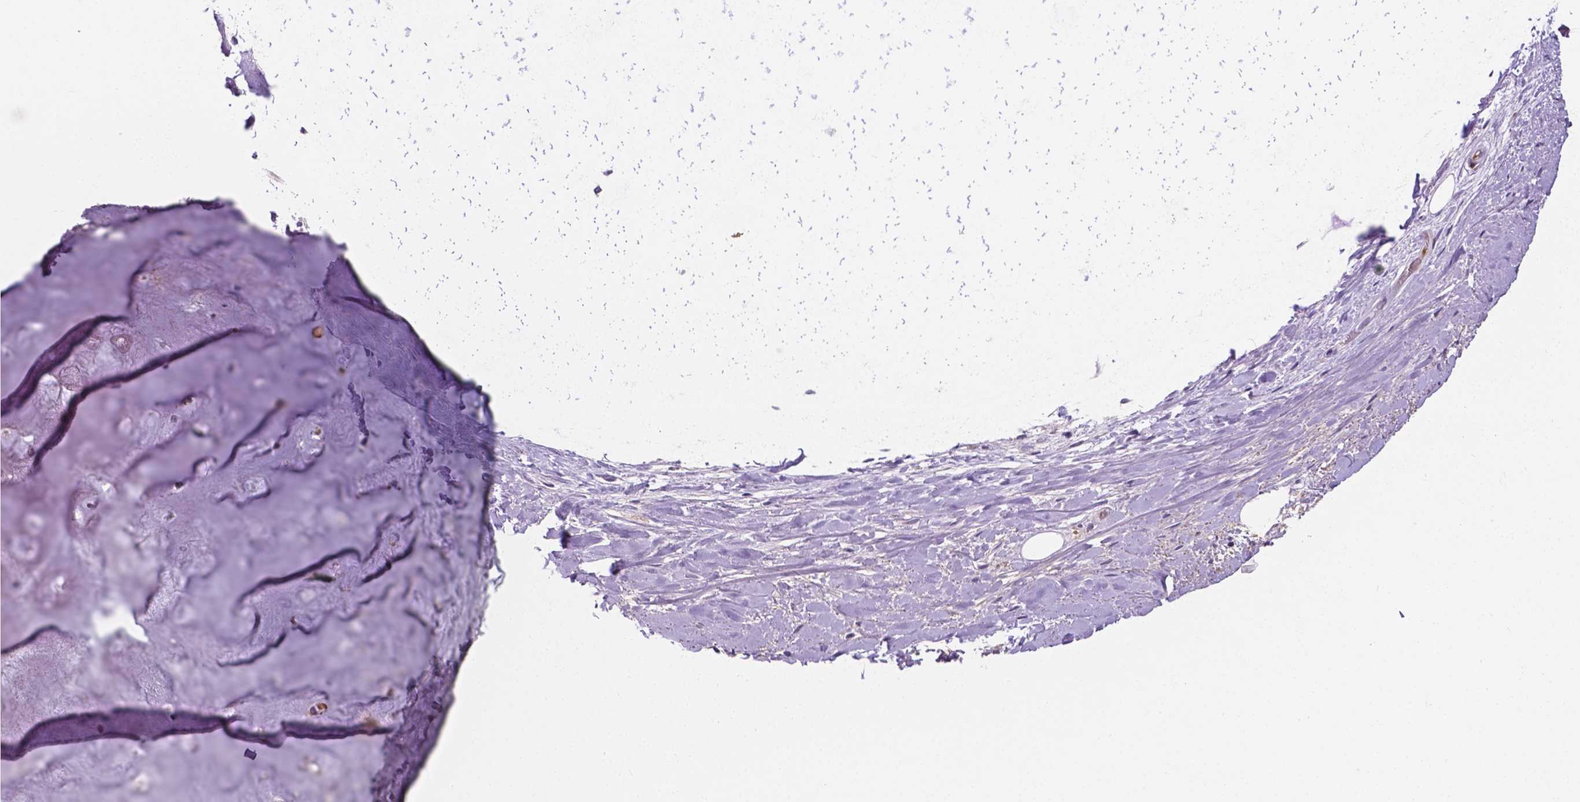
{"staining": {"intensity": "negative", "quantity": "none", "location": "none"}, "tissue": "soft tissue", "cell_type": "Chondrocytes", "image_type": "normal", "snomed": [{"axis": "morphology", "description": "Normal tissue, NOS"}, {"axis": "topography", "description": "Cartilage tissue"}], "caption": "Chondrocytes are negative for brown protein staining in unremarkable soft tissue. The staining is performed using DAB brown chromogen with nuclei counter-stained in using hematoxylin.", "gene": "APOE", "patient": {"sex": "male", "age": 57}}